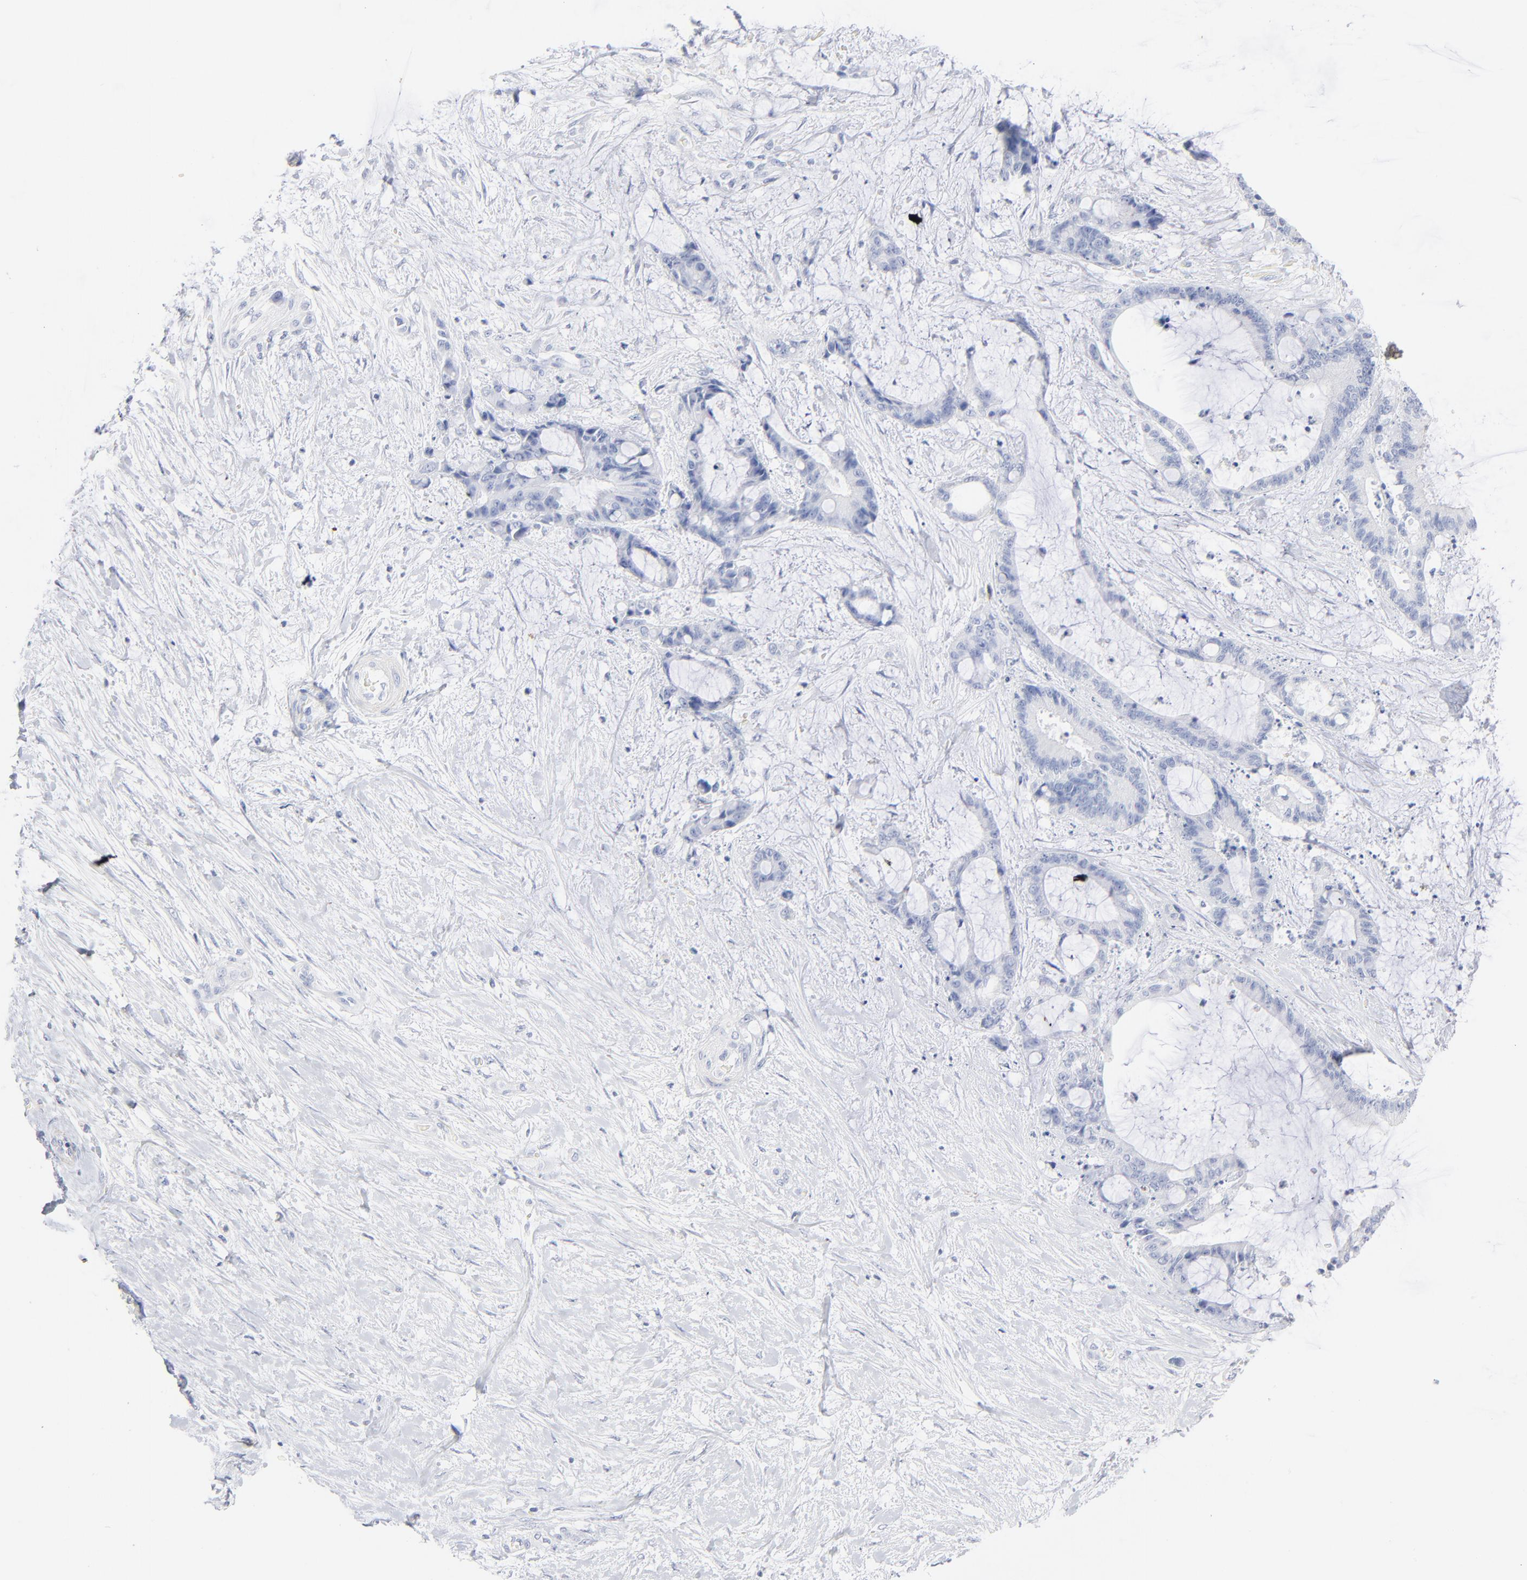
{"staining": {"intensity": "negative", "quantity": "none", "location": "none"}, "tissue": "liver cancer", "cell_type": "Tumor cells", "image_type": "cancer", "snomed": [{"axis": "morphology", "description": "Cholangiocarcinoma"}, {"axis": "topography", "description": "Liver"}], "caption": "Protein analysis of liver cholangiocarcinoma shows no significant positivity in tumor cells.", "gene": "AGTR1", "patient": {"sex": "female", "age": 73}}